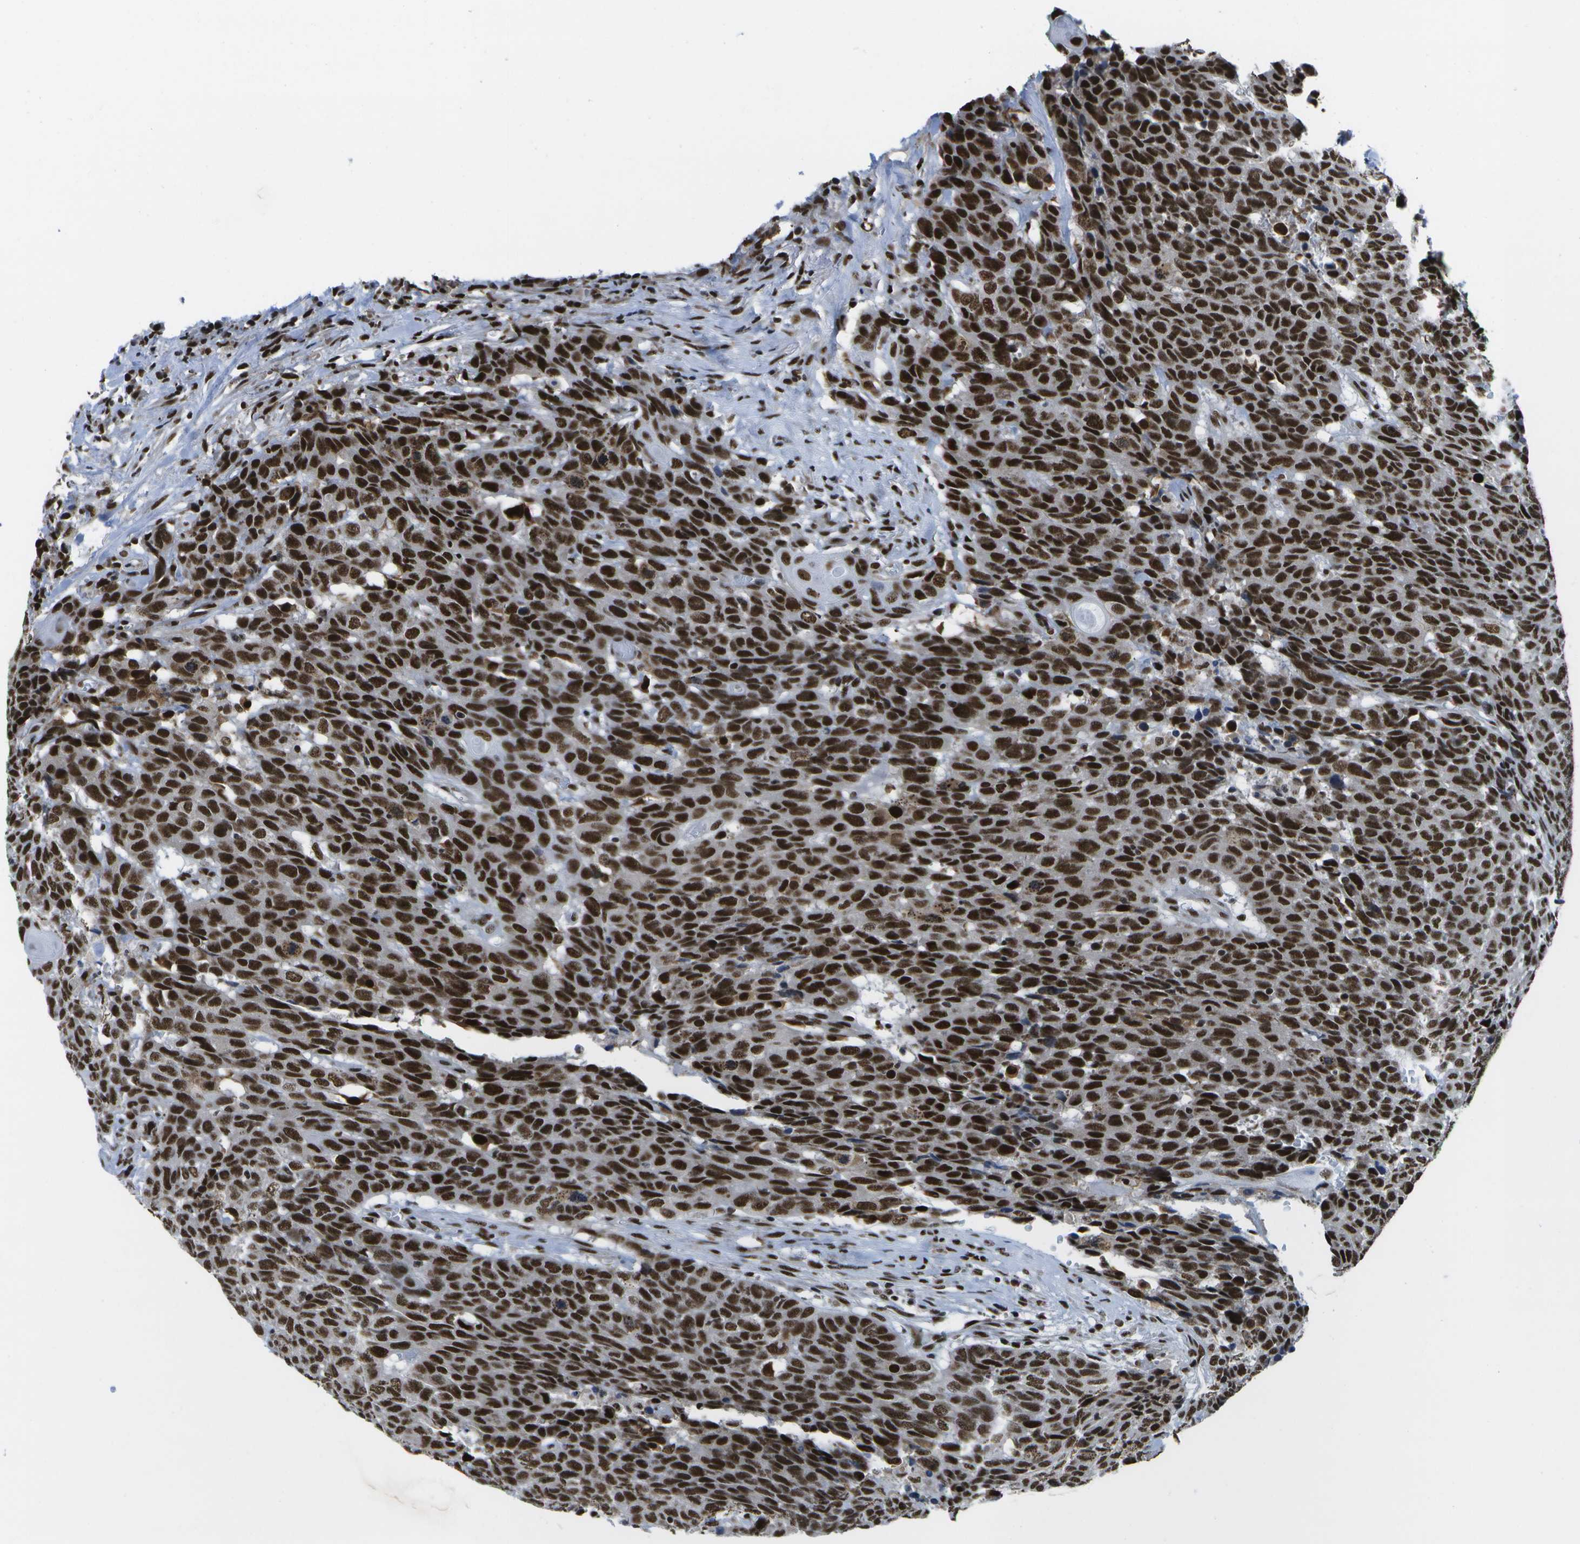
{"staining": {"intensity": "strong", "quantity": ">75%", "location": "nuclear"}, "tissue": "head and neck cancer", "cell_type": "Tumor cells", "image_type": "cancer", "snomed": [{"axis": "morphology", "description": "Squamous cell carcinoma, NOS"}, {"axis": "topography", "description": "Head-Neck"}], "caption": "A high-resolution histopathology image shows IHC staining of head and neck cancer (squamous cell carcinoma), which demonstrates strong nuclear staining in about >75% of tumor cells. (DAB IHC, brown staining for protein, blue staining for nuclei).", "gene": "NSRP1", "patient": {"sex": "male", "age": 66}}